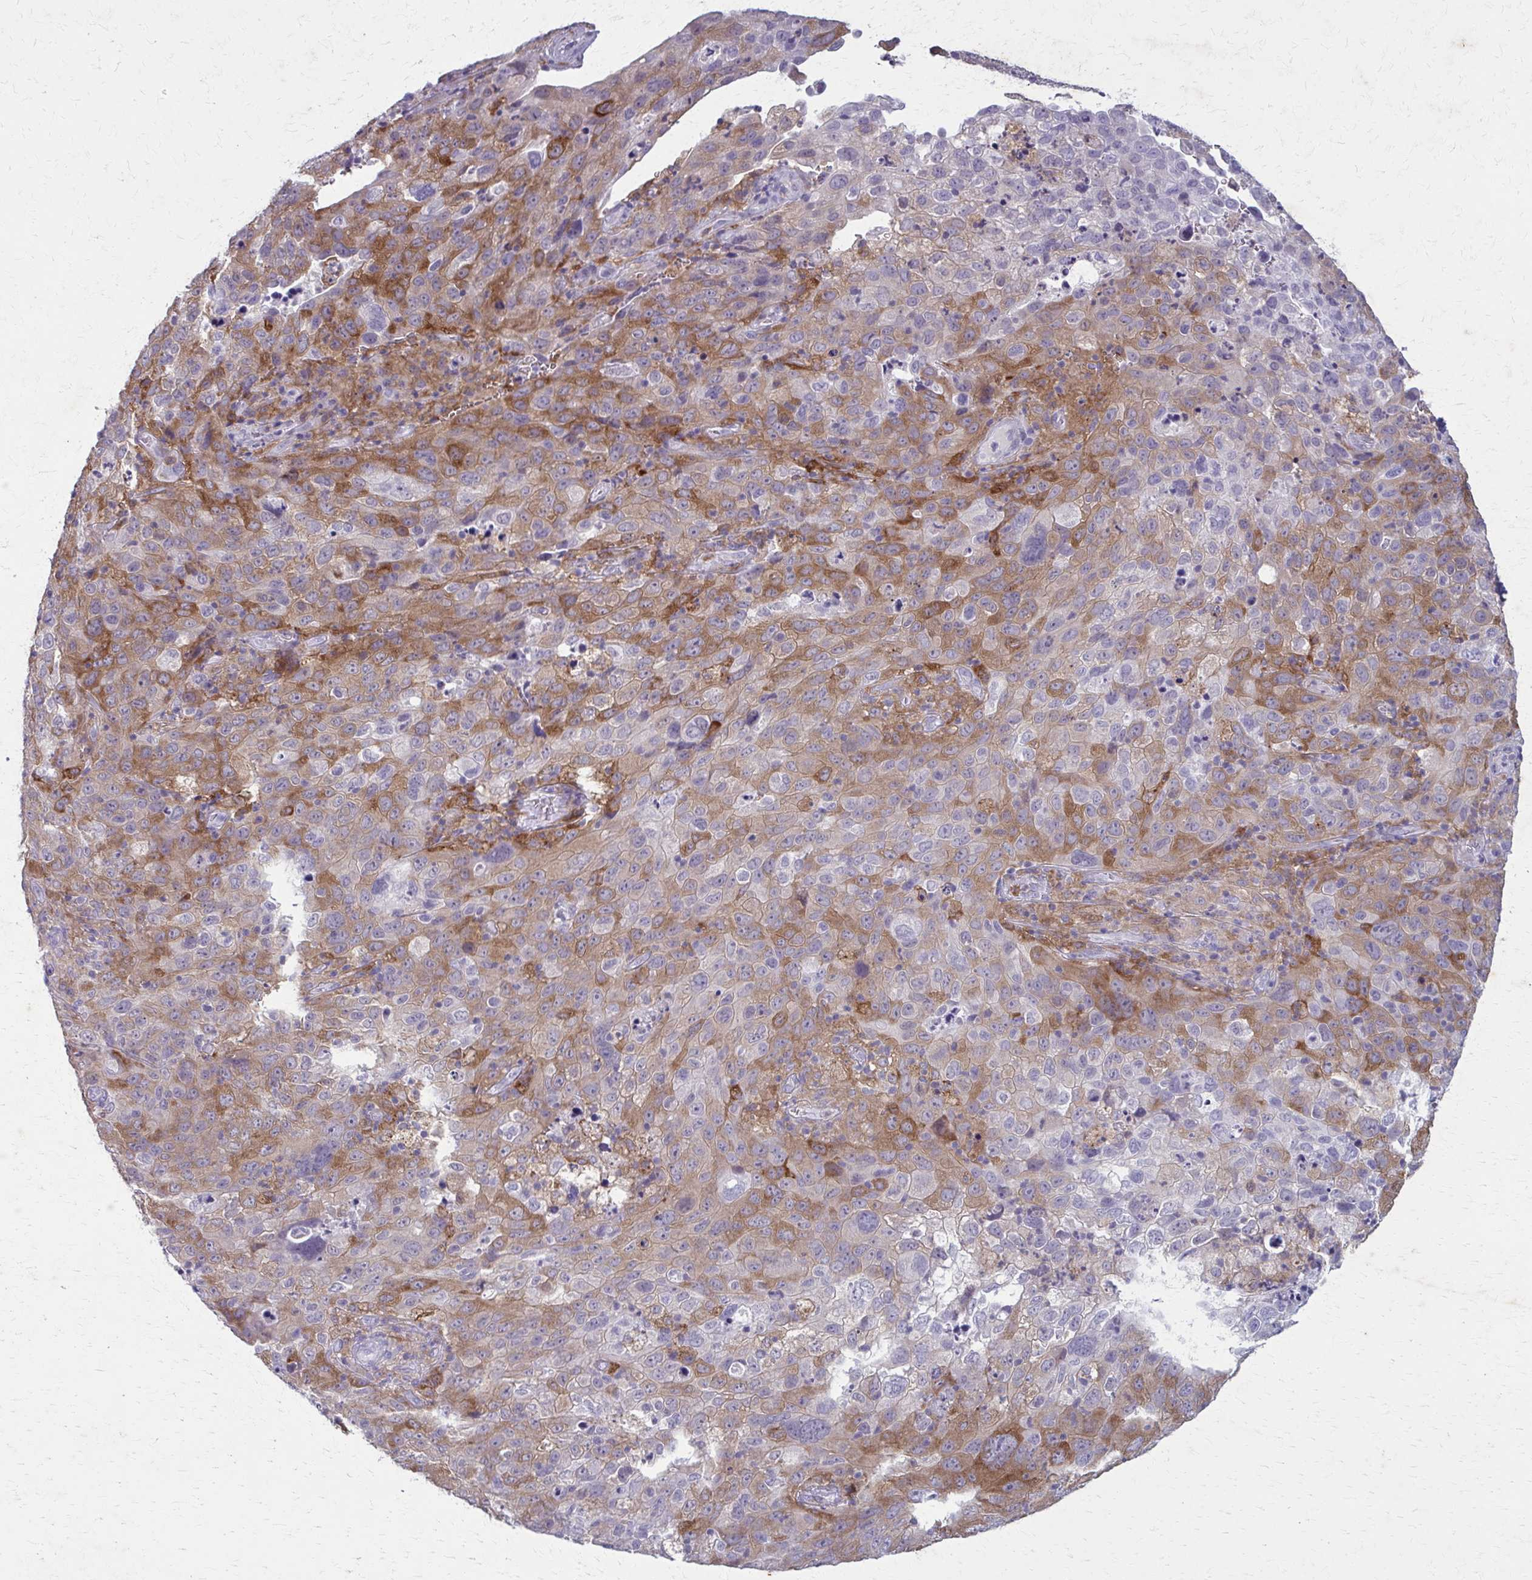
{"staining": {"intensity": "moderate", "quantity": "25%-75%", "location": "cytoplasmic/membranous"}, "tissue": "cervical cancer", "cell_type": "Tumor cells", "image_type": "cancer", "snomed": [{"axis": "morphology", "description": "Squamous cell carcinoma, NOS"}, {"axis": "topography", "description": "Cervix"}], "caption": "Protein expression analysis of cervical squamous cell carcinoma shows moderate cytoplasmic/membranous expression in about 25%-75% of tumor cells.", "gene": "CARD9", "patient": {"sex": "female", "age": 44}}